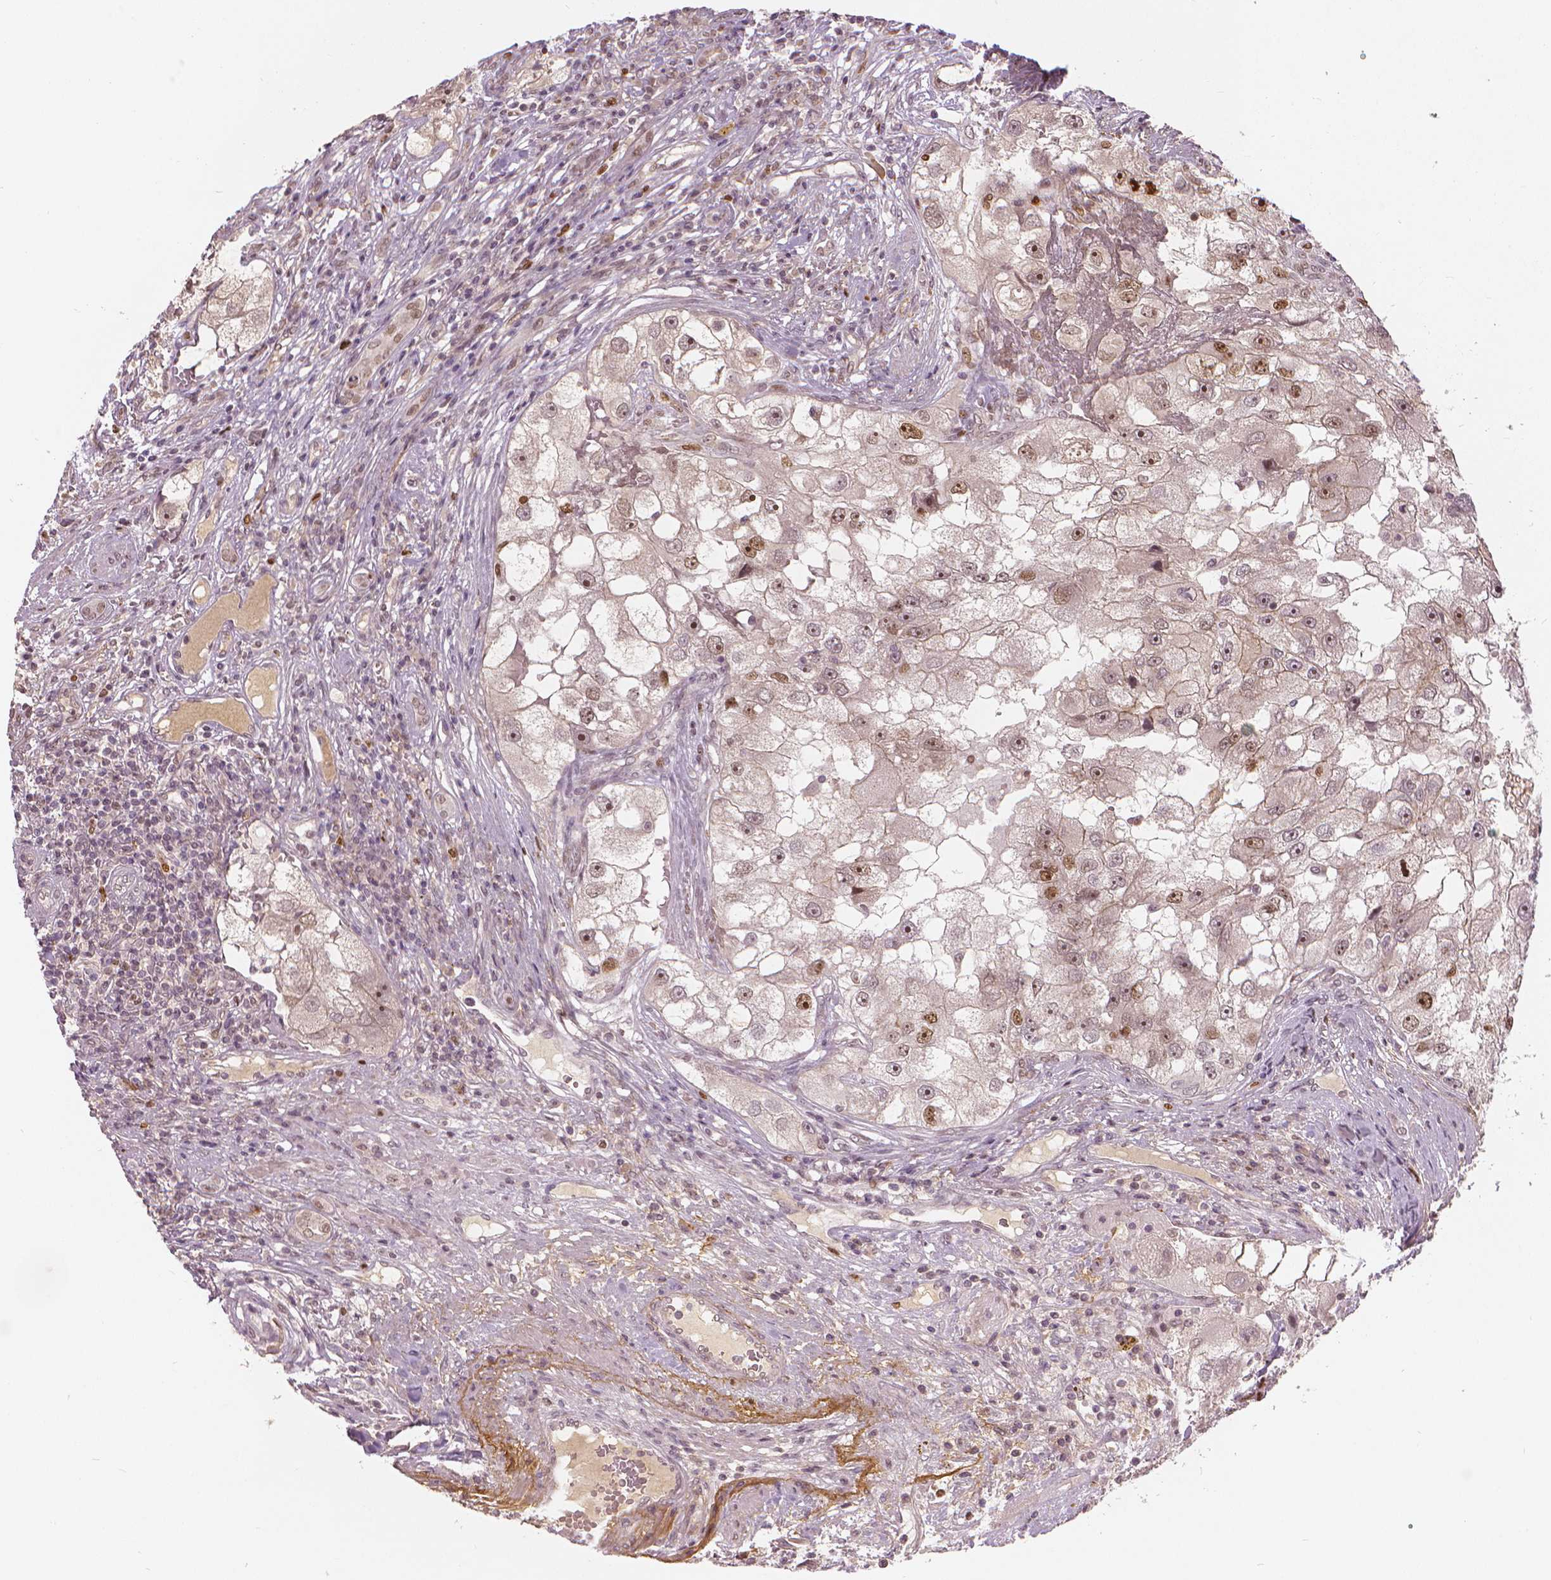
{"staining": {"intensity": "moderate", "quantity": "25%-75%", "location": "nuclear"}, "tissue": "renal cancer", "cell_type": "Tumor cells", "image_type": "cancer", "snomed": [{"axis": "morphology", "description": "Adenocarcinoma, NOS"}, {"axis": "topography", "description": "Kidney"}], "caption": "Moderate nuclear staining is seen in about 25%-75% of tumor cells in renal cancer. (DAB = brown stain, brightfield microscopy at high magnification).", "gene": "NSD2", "patient": {"sex": "male", "age": 63}}